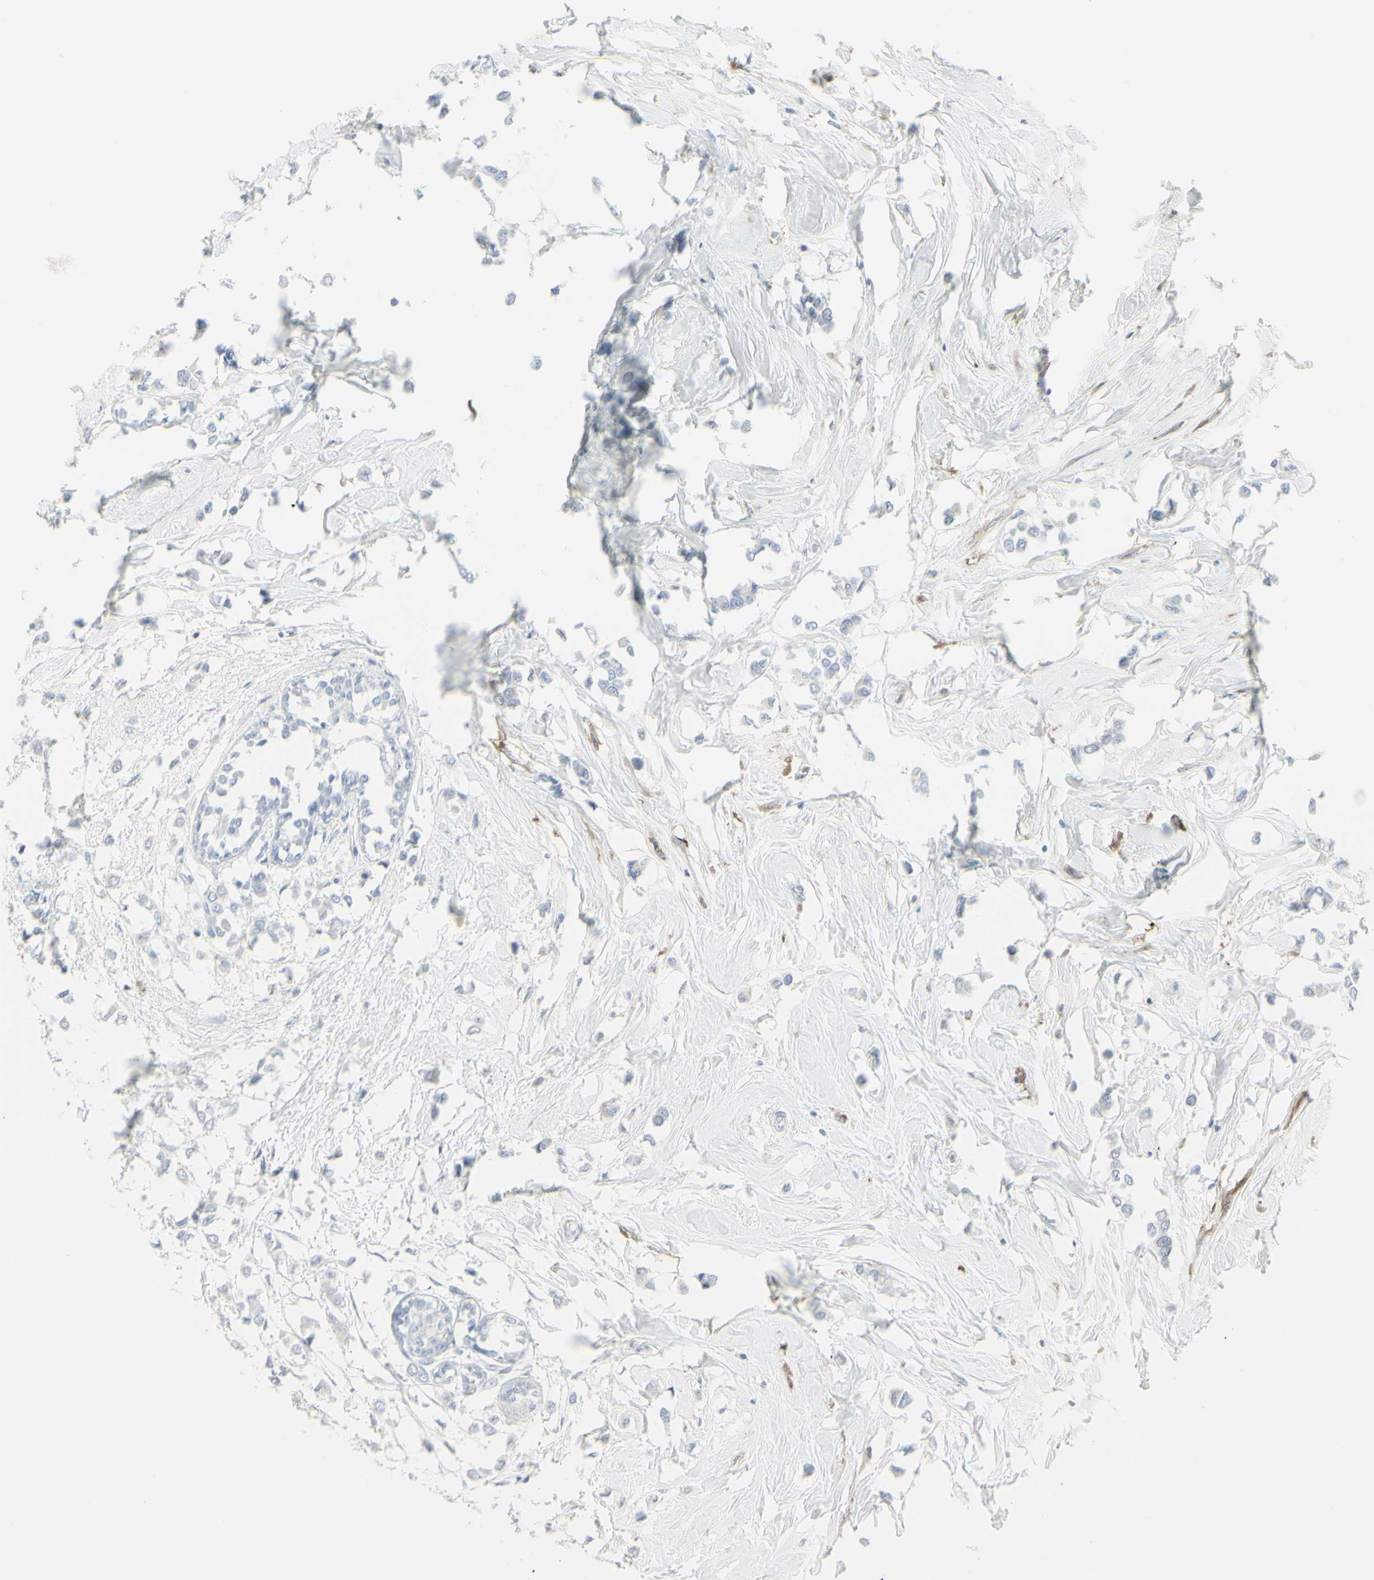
{"staining": {"intensity": "negative", "quantity": "none", "location": "none"}, "tissue": "breast cancer", "cell_type": "Tumor cells", "image_type": "cancer", "snomed": [{"axis": "morphology", "description": "Lobular carcinoma"}, {"axis": "topography", "description": "Breast"}], "caption": "DAB (3,3'-diaminobenzidine) immunohistochemical staining of human breast lobular carcinoma displays no significant positivity in tumor cells.", "gene": "ENSG00000198211", "patient": {"sex": "female", "age": 51}}